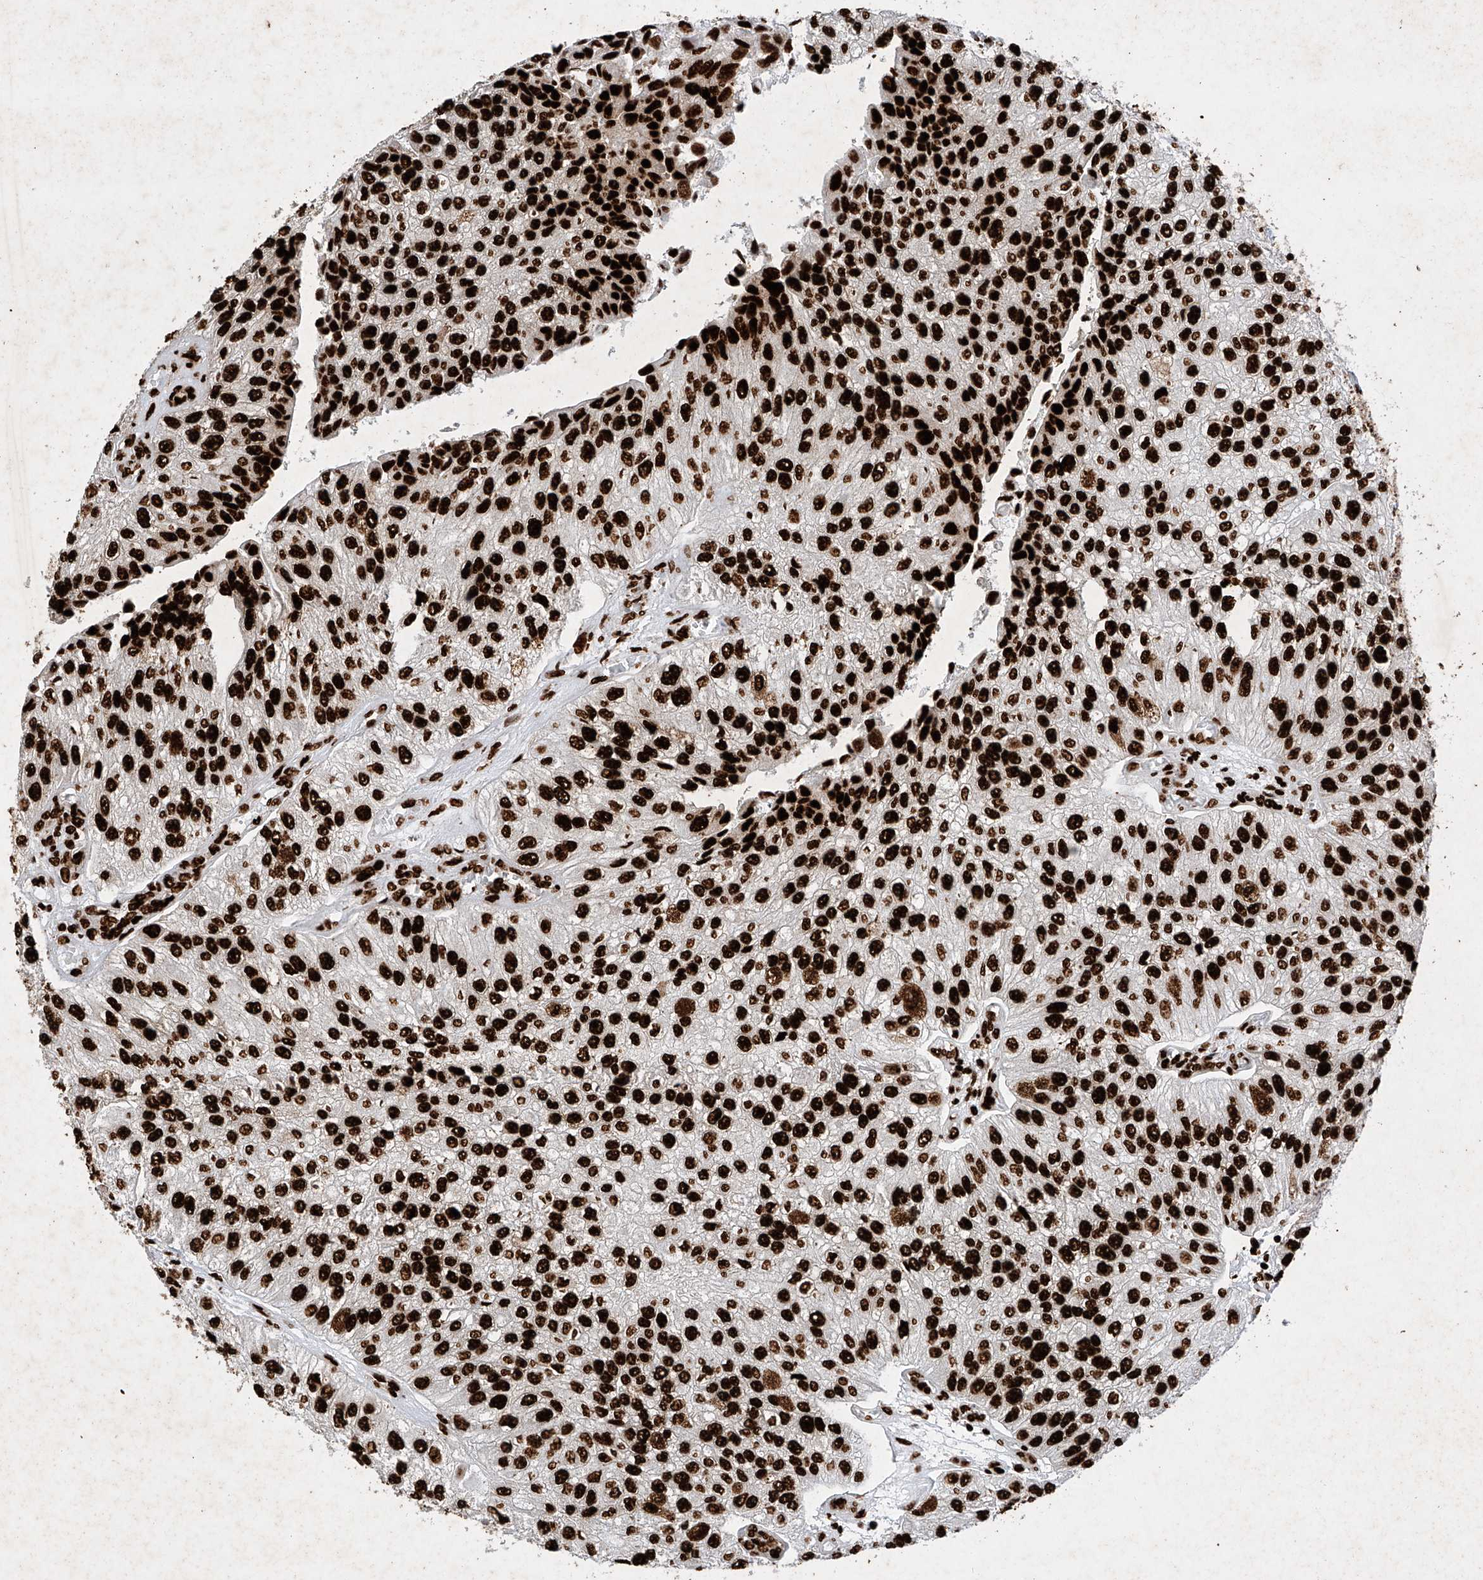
{"staining": {"intensity": "strong", "quantity": ">75%", "location": "nuclear"}, "tissue": "urothelial cancer", "cell_type": "Tumor cells", "image_type": "cancer", "snomed": [{"axis": "morphology", "description": "Urothelial carcinoma, High grade"}, {"axis": "topography", "description": "Kidney"}, {"axis": "topography", "description": "Urinary bladder"}], "caption": "This histopathology image exhibits immunohistochemistry staining of human urothelial cancer, with high strong nuclear positivity in about >75% of tumor cells.", "gene": "SRSF6", "patient": {"sex": "male", "age": 77}}